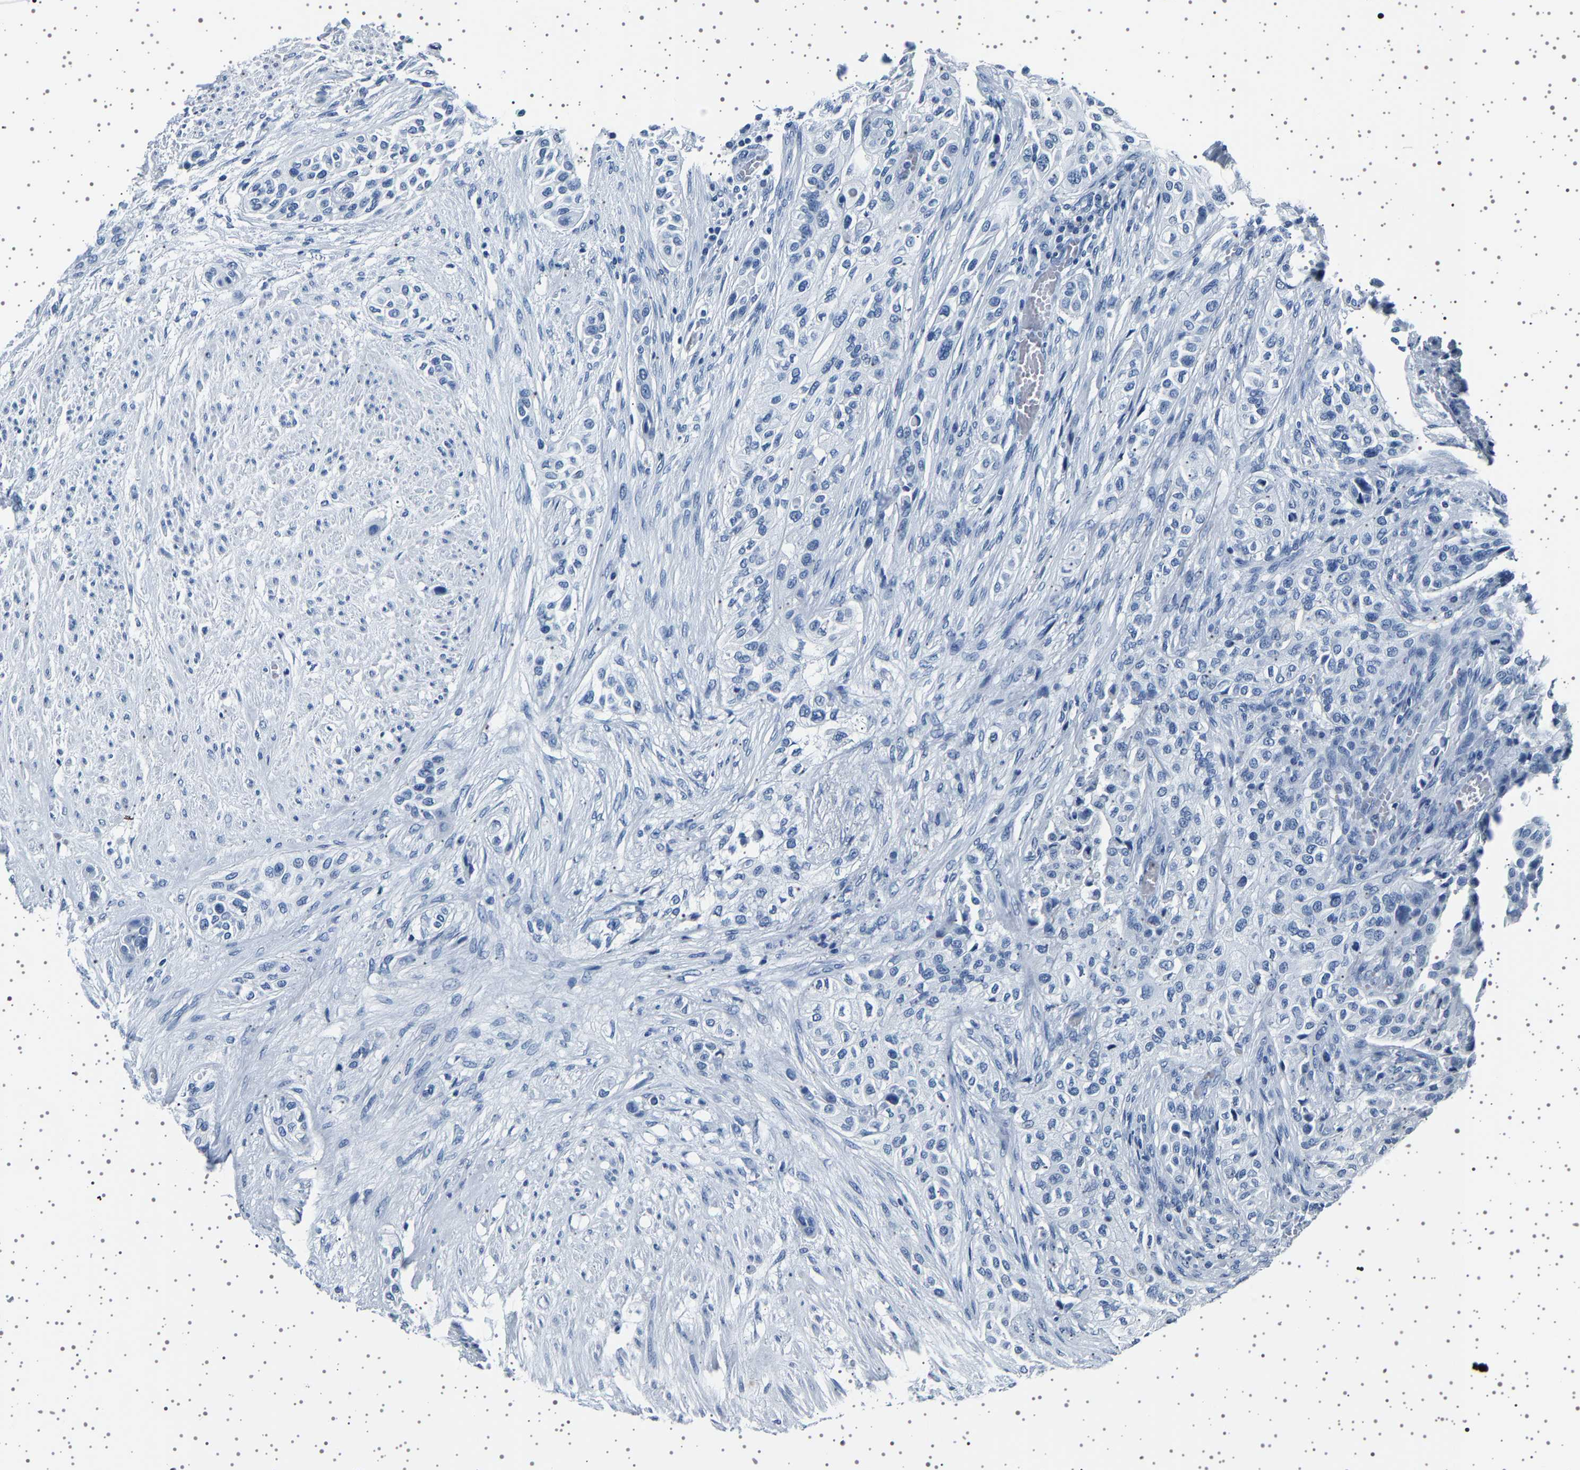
{"staining": {"intensity": "negative", "quantity": "none", "location": "none"}, "tissue": "urothelial cancer", "cell_type": "Tumor cells", "image_type": "cancer", "snomed": [{"axis": "morphology", "description": "Urothelial carcinoma, High grade"}, {"axis": "topography", "description": "Urinary bladder"}], "caption": "DAB immunohistochemical staining of urothelial carcinoma (high-grade) demonstrates no significant staining in tumor cells. (DAB IHC, high magnification).", "gene": "TFF3", "patient": {"sex": "male", "age": 74}}